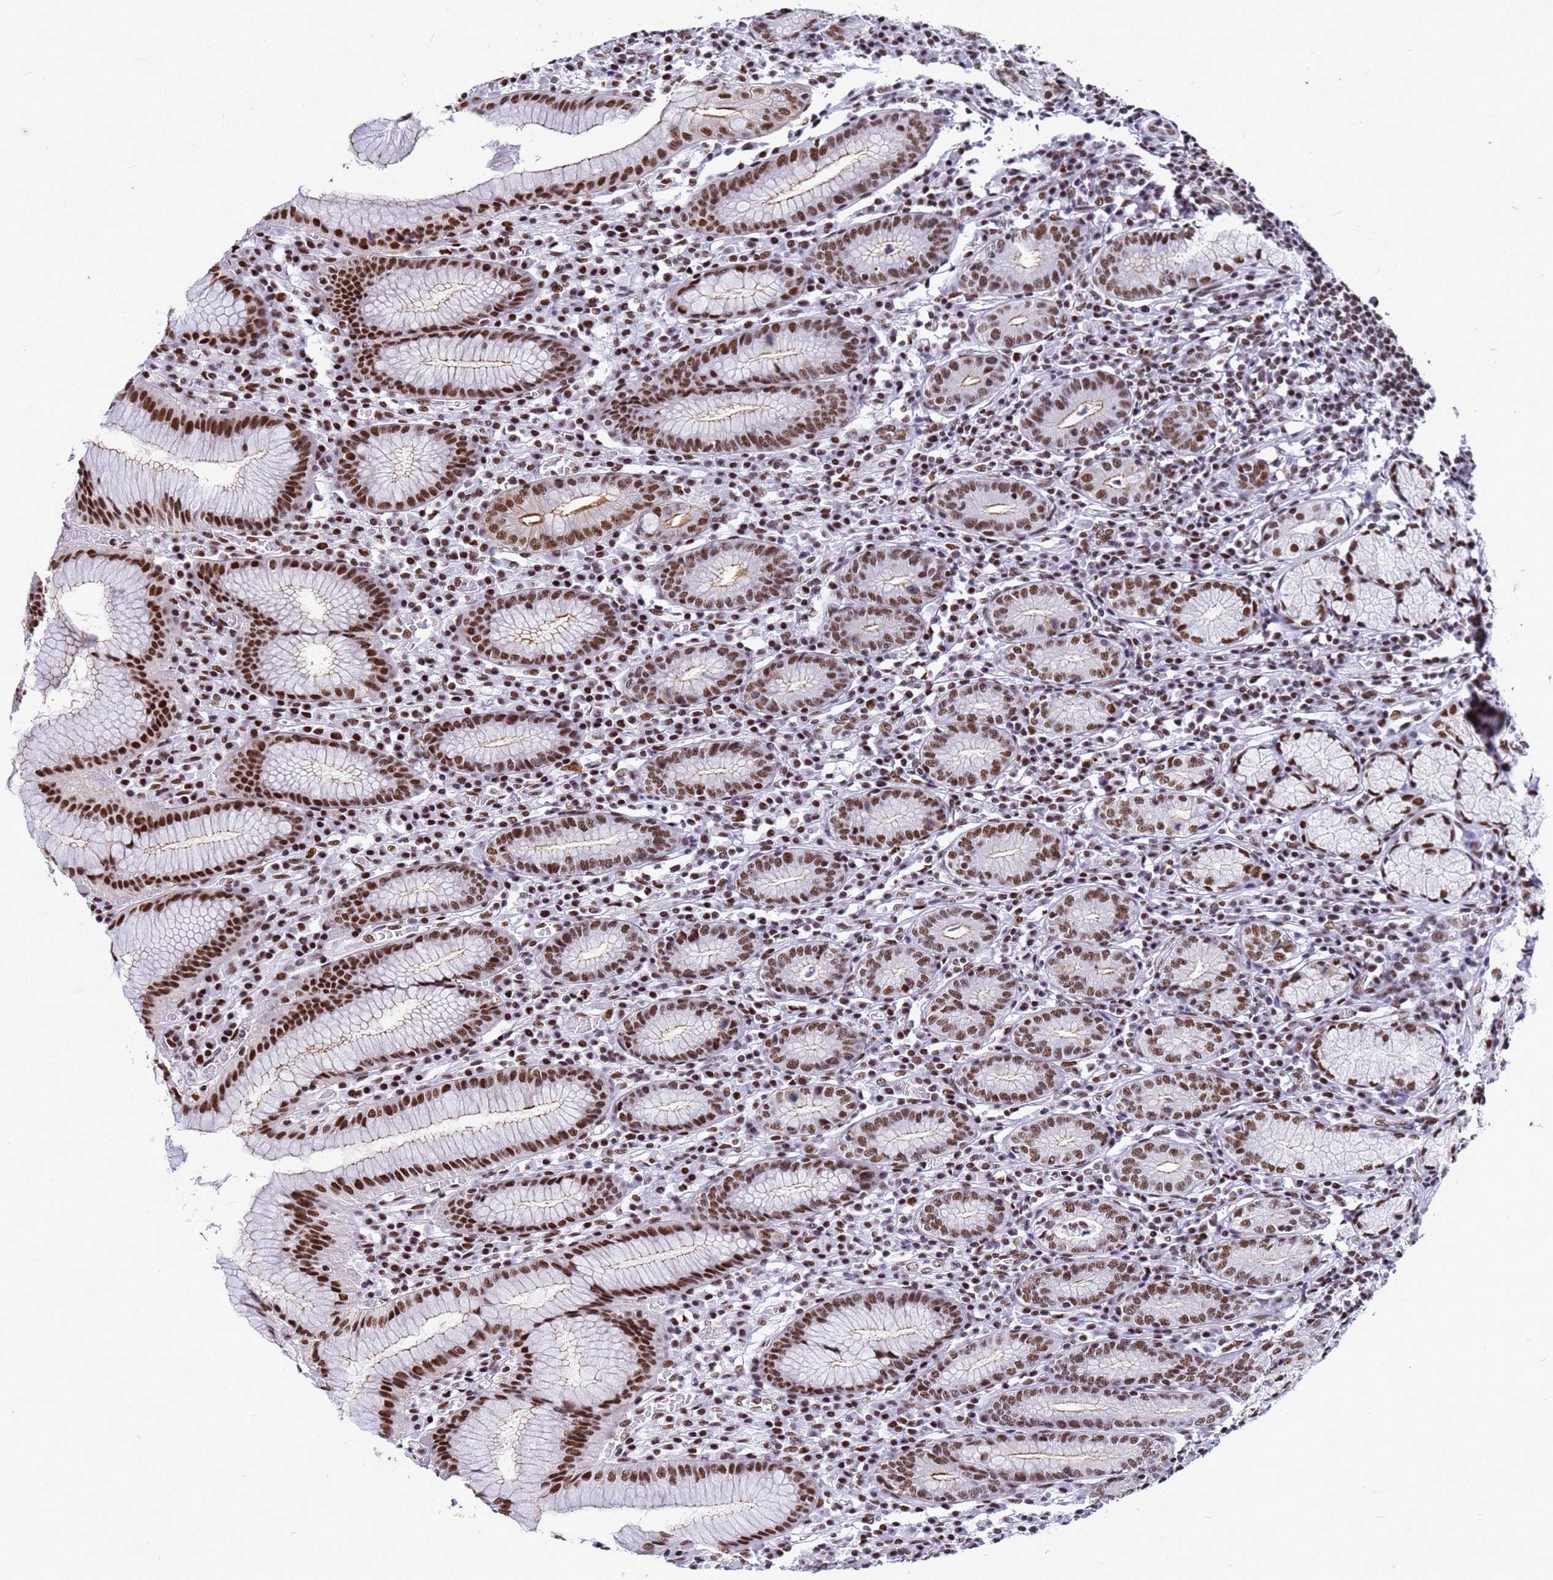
{"staining": {"intensity": "strong", "quantity": ">75%", "location": "nuclear"}, "tissue": "stomach", "cell_type": "Glandular cells", "image_type": "normal", "snomed": [{"axis": "morphology", "description": "Normal tissue, NOS"}, {"axis": "topography", "description": "Stomach"}], "caption": "Immunohistochemistry of benign stomach demonstrates high levels of strong nuclear staining in approximately >75% of glandular cells. The protein of interest is shown in brown color, while the nuclei are stained blue.", "gene": "SART3", "patient": {"sex": "male", "age": 55}}